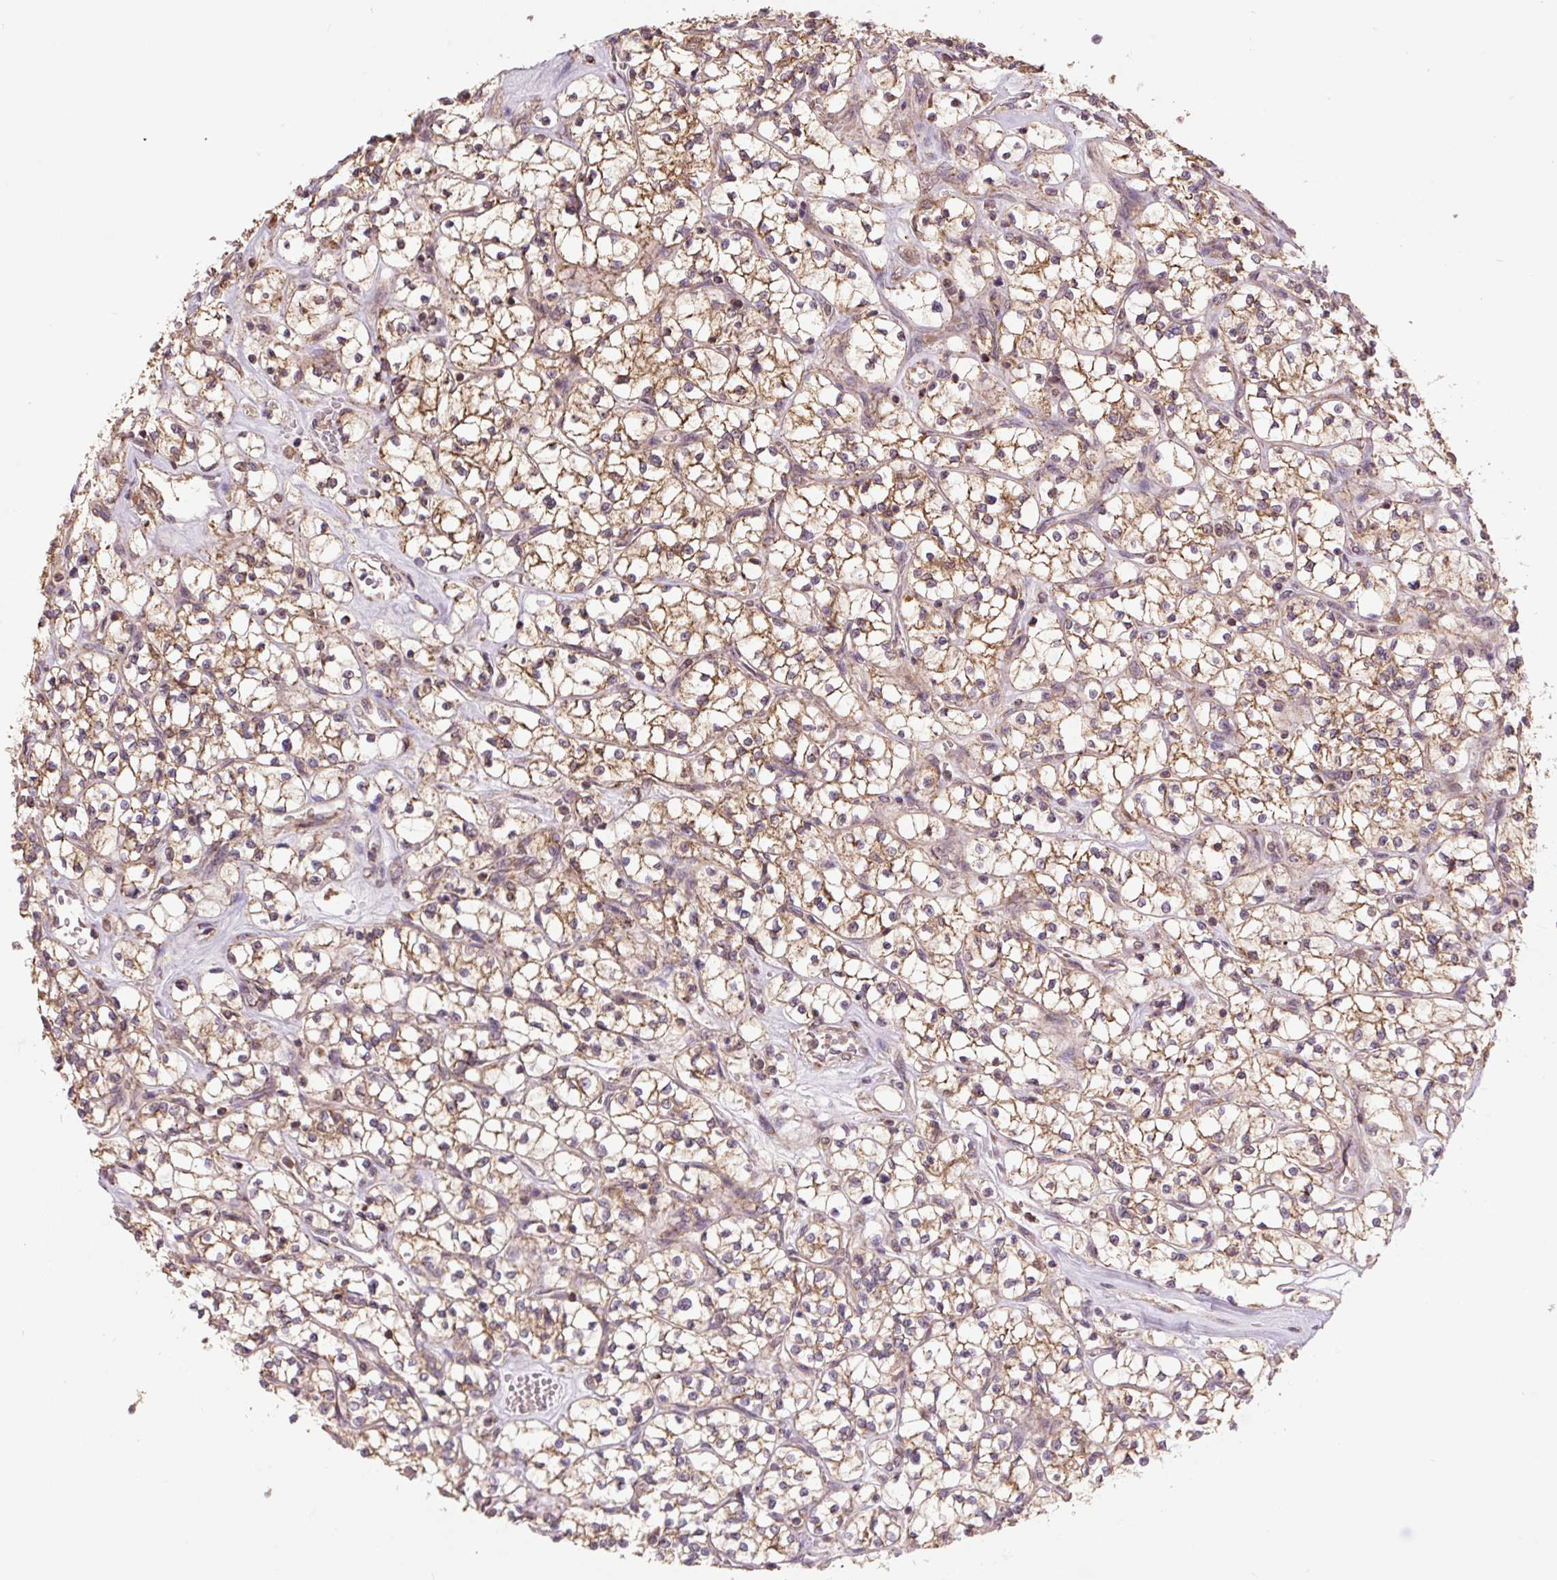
{"staining": {"intensity": "moderate", "quantity": "25%-75%", "location": "cytoplasmic/membranous"}, "tissue": "renal cancer", "cell_type": "Tumor cells", "image_type": "cancer", "snomed": [{"axis": "morphology", "description": "Adenocarcinoma, NOS"}, {"axis": "topography", "description": "Kidney"}], "caption": "The photomicrograph shows immunohistochemical staining of adenocarcinoma (renal). There is moderate cytoplasmic/membranous positivity is present in approximately 25%-75% of tumor cells.", "gene": "TMEM160", "patient": {"sex": "female", "age": 64}}